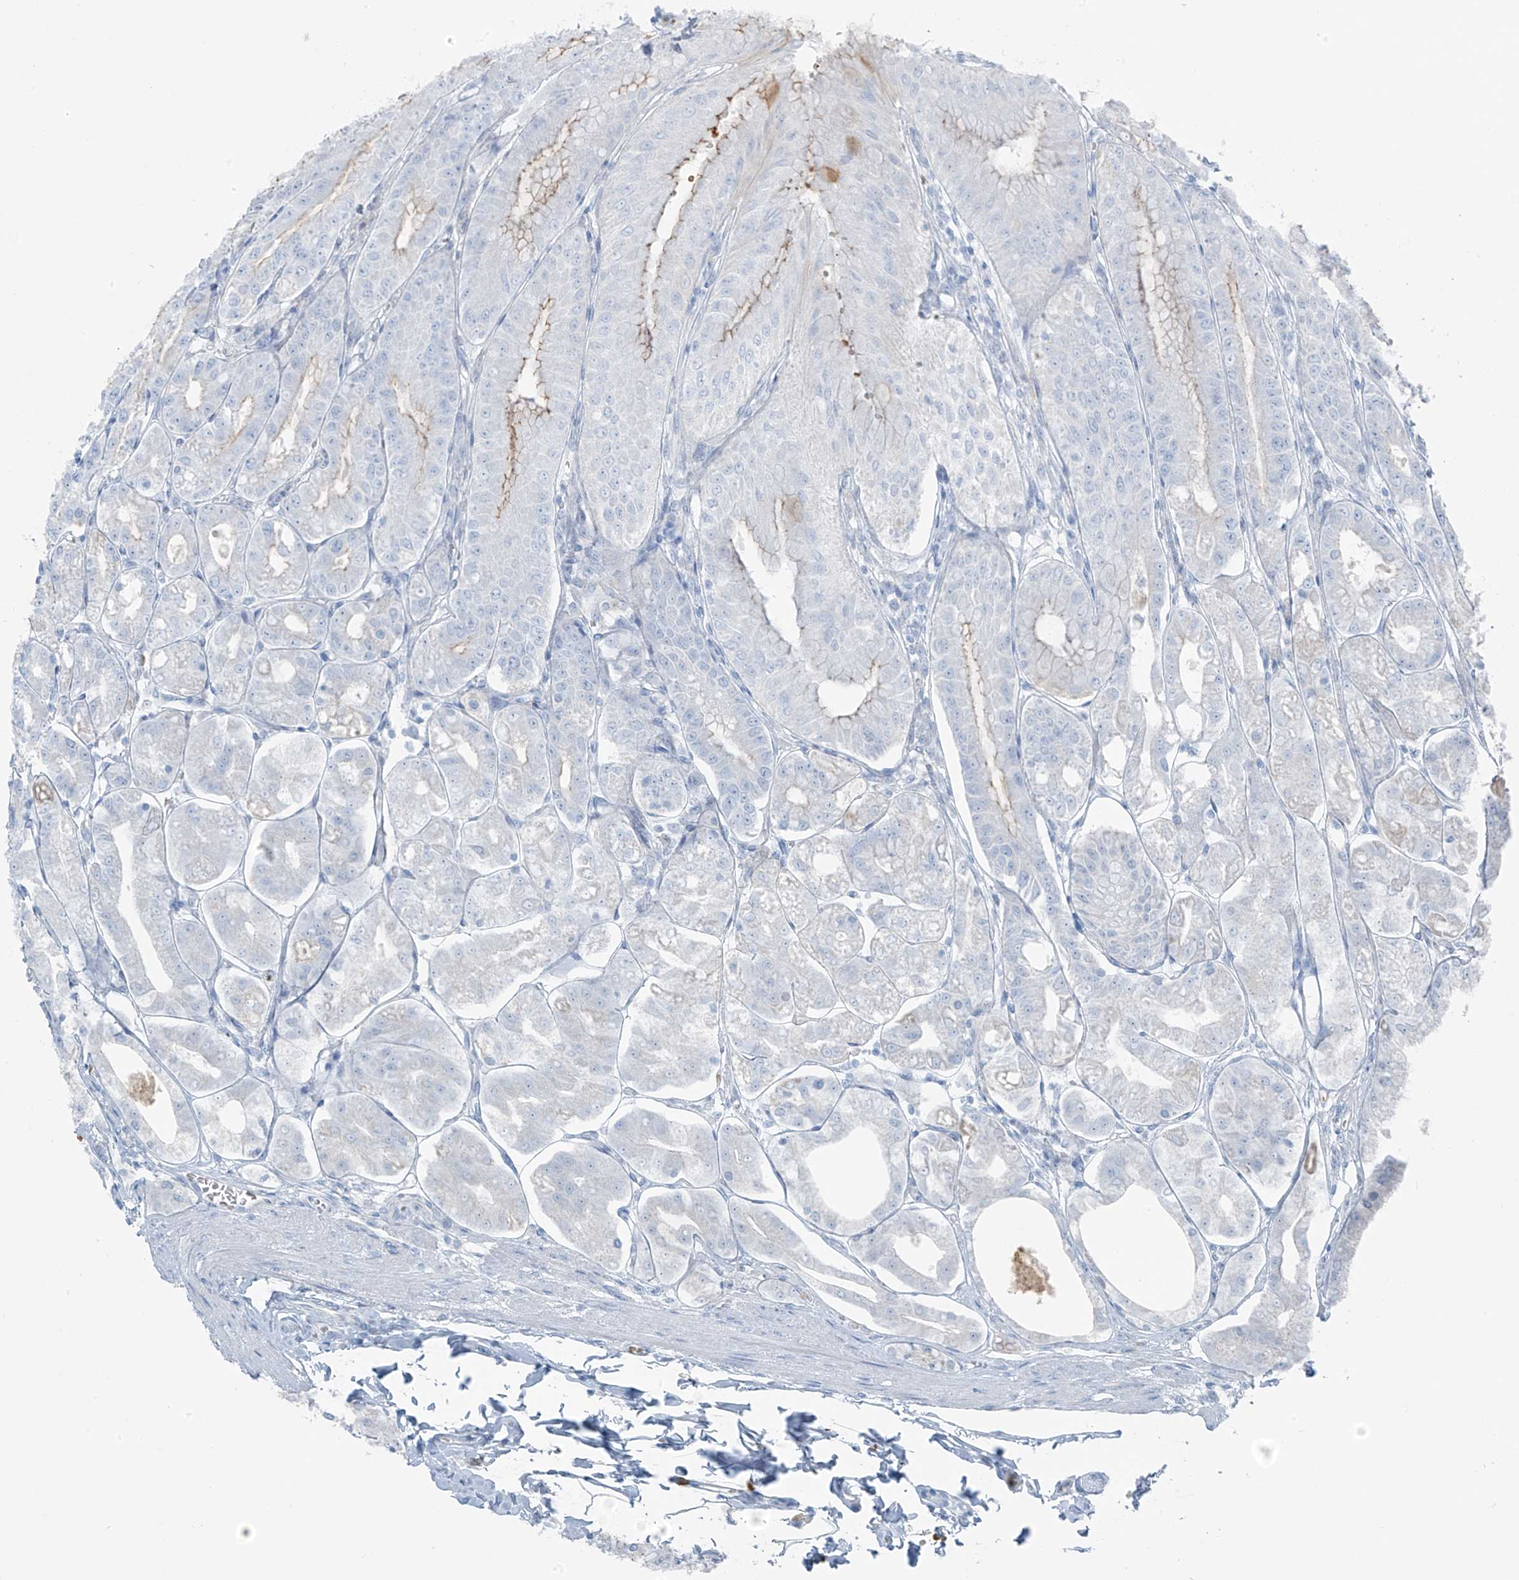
{"staining": {"intensity": "strong", "quantity": "<25%", "location": "cytoplasmic/membranous"}, "tissue": "stomach", "cell_type": "Glandular cells", "image_type": "normal", "snomed": [{"axis": "morphology", "description": "Normal tissue, NOS"}, {"axis": "topography", "description": "Stomach, lower"}], "caption": "Immunohistochemical staining of unremarkable stomach reveals <25% levels of strong cytoplasmic/membranous protein expression in approximately <25% of glandular cells. Immunohistochemistry (ihc) stains the protein in brown and the nuclei are stained blue.", "gene": "FAM131C", "patient": {"sex": "male", "age": 71}}